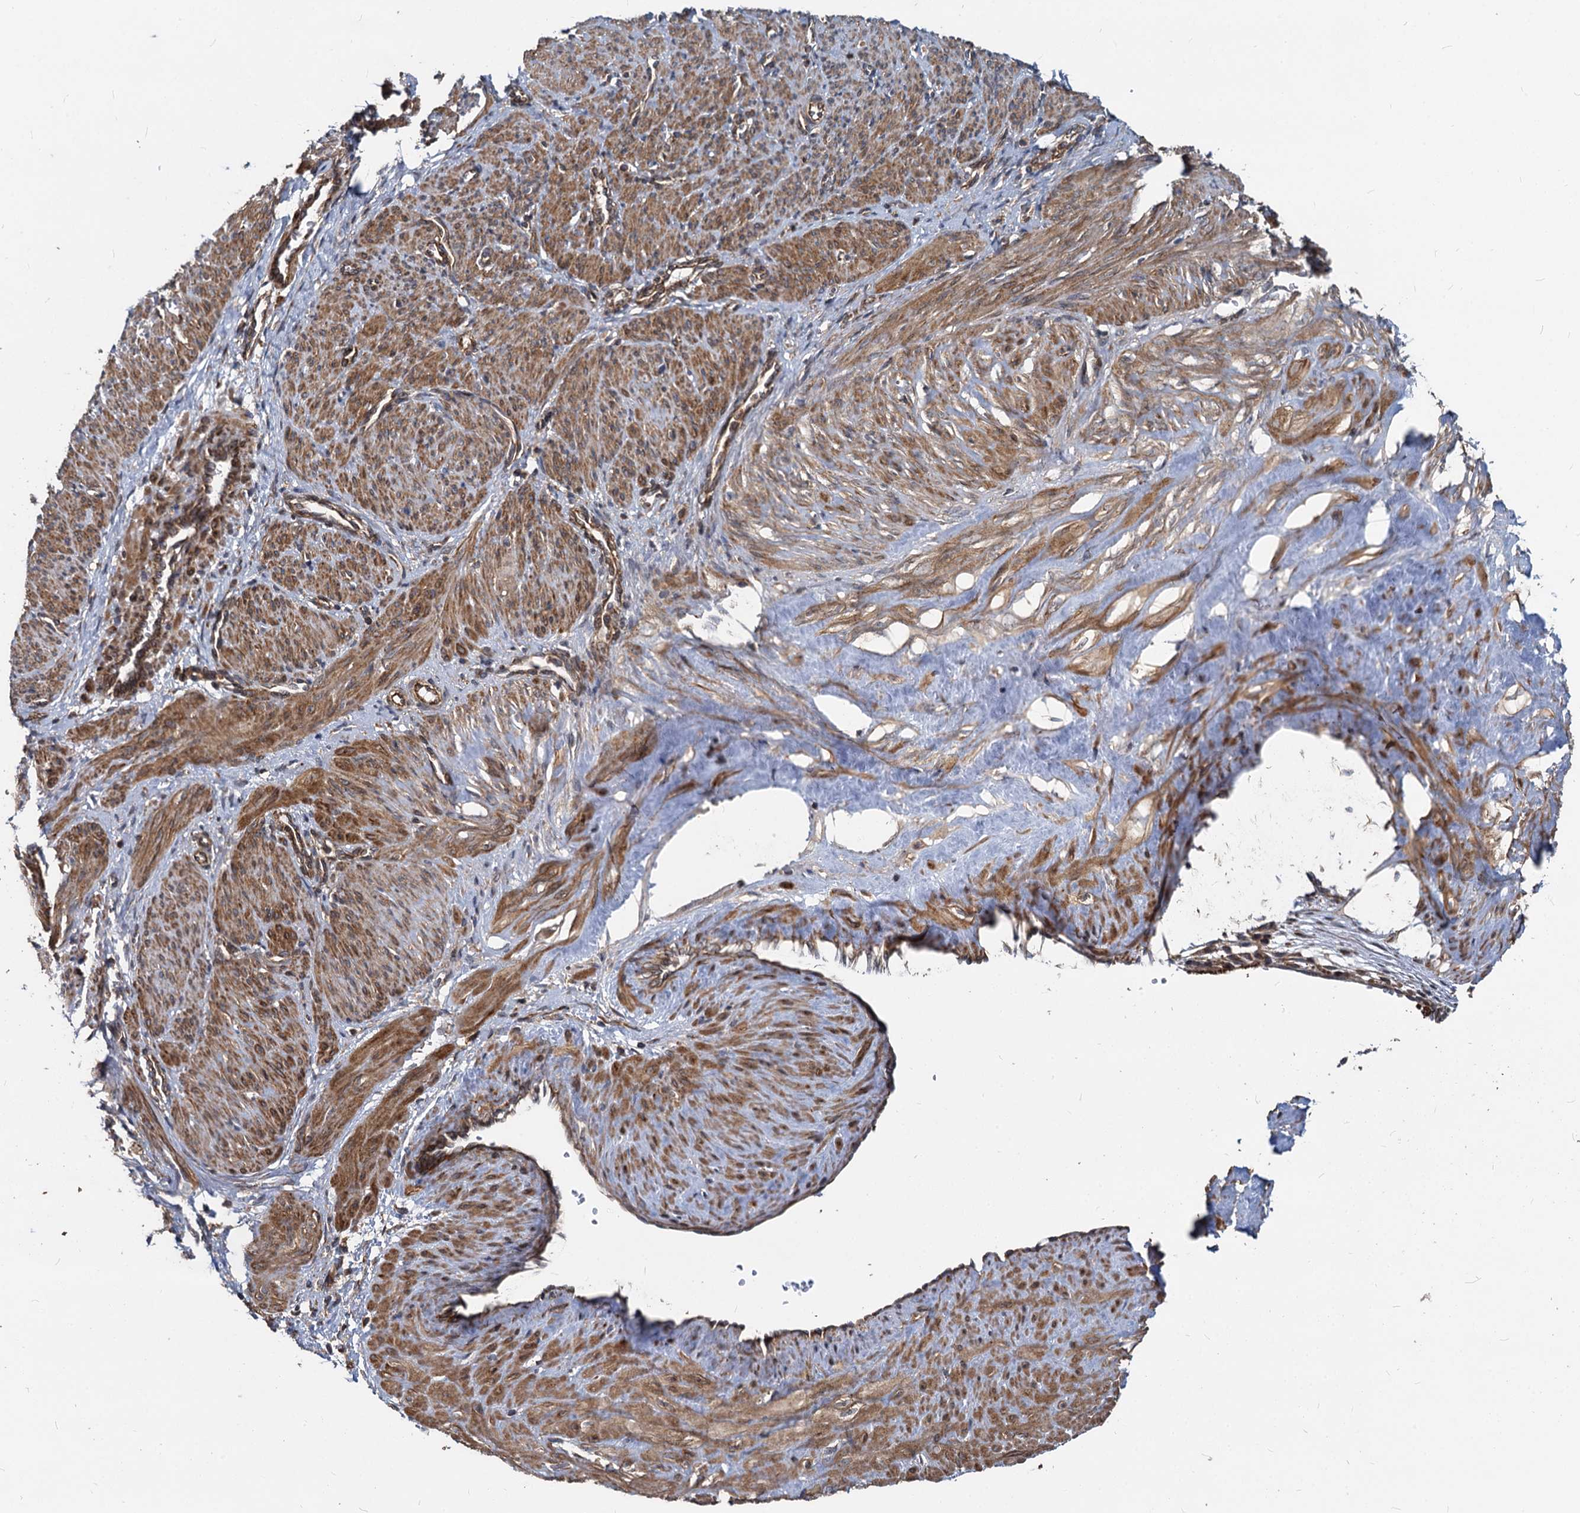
{"staining": {"intensity": "moderate", "quantity": ">75%", "location": "cytoplasmic/membranous"}, "tissue": "smooth muscle", "cell_type": "Smooth muscle cells", "image_type": "normal", "snomed": [{"axis": "morphology", "description": "Normal tissue, NOS"}, {"axis": "topography", "description": "Endometrium"}], "caption": "Protein positivity by IHC displays moderate cytoplasmic/membranous expression in about >75% of smooth muscle cells in unremarkable smooth muscle.", "gene": "STIM1", "patient": {"sex": "female", "age": 33}}